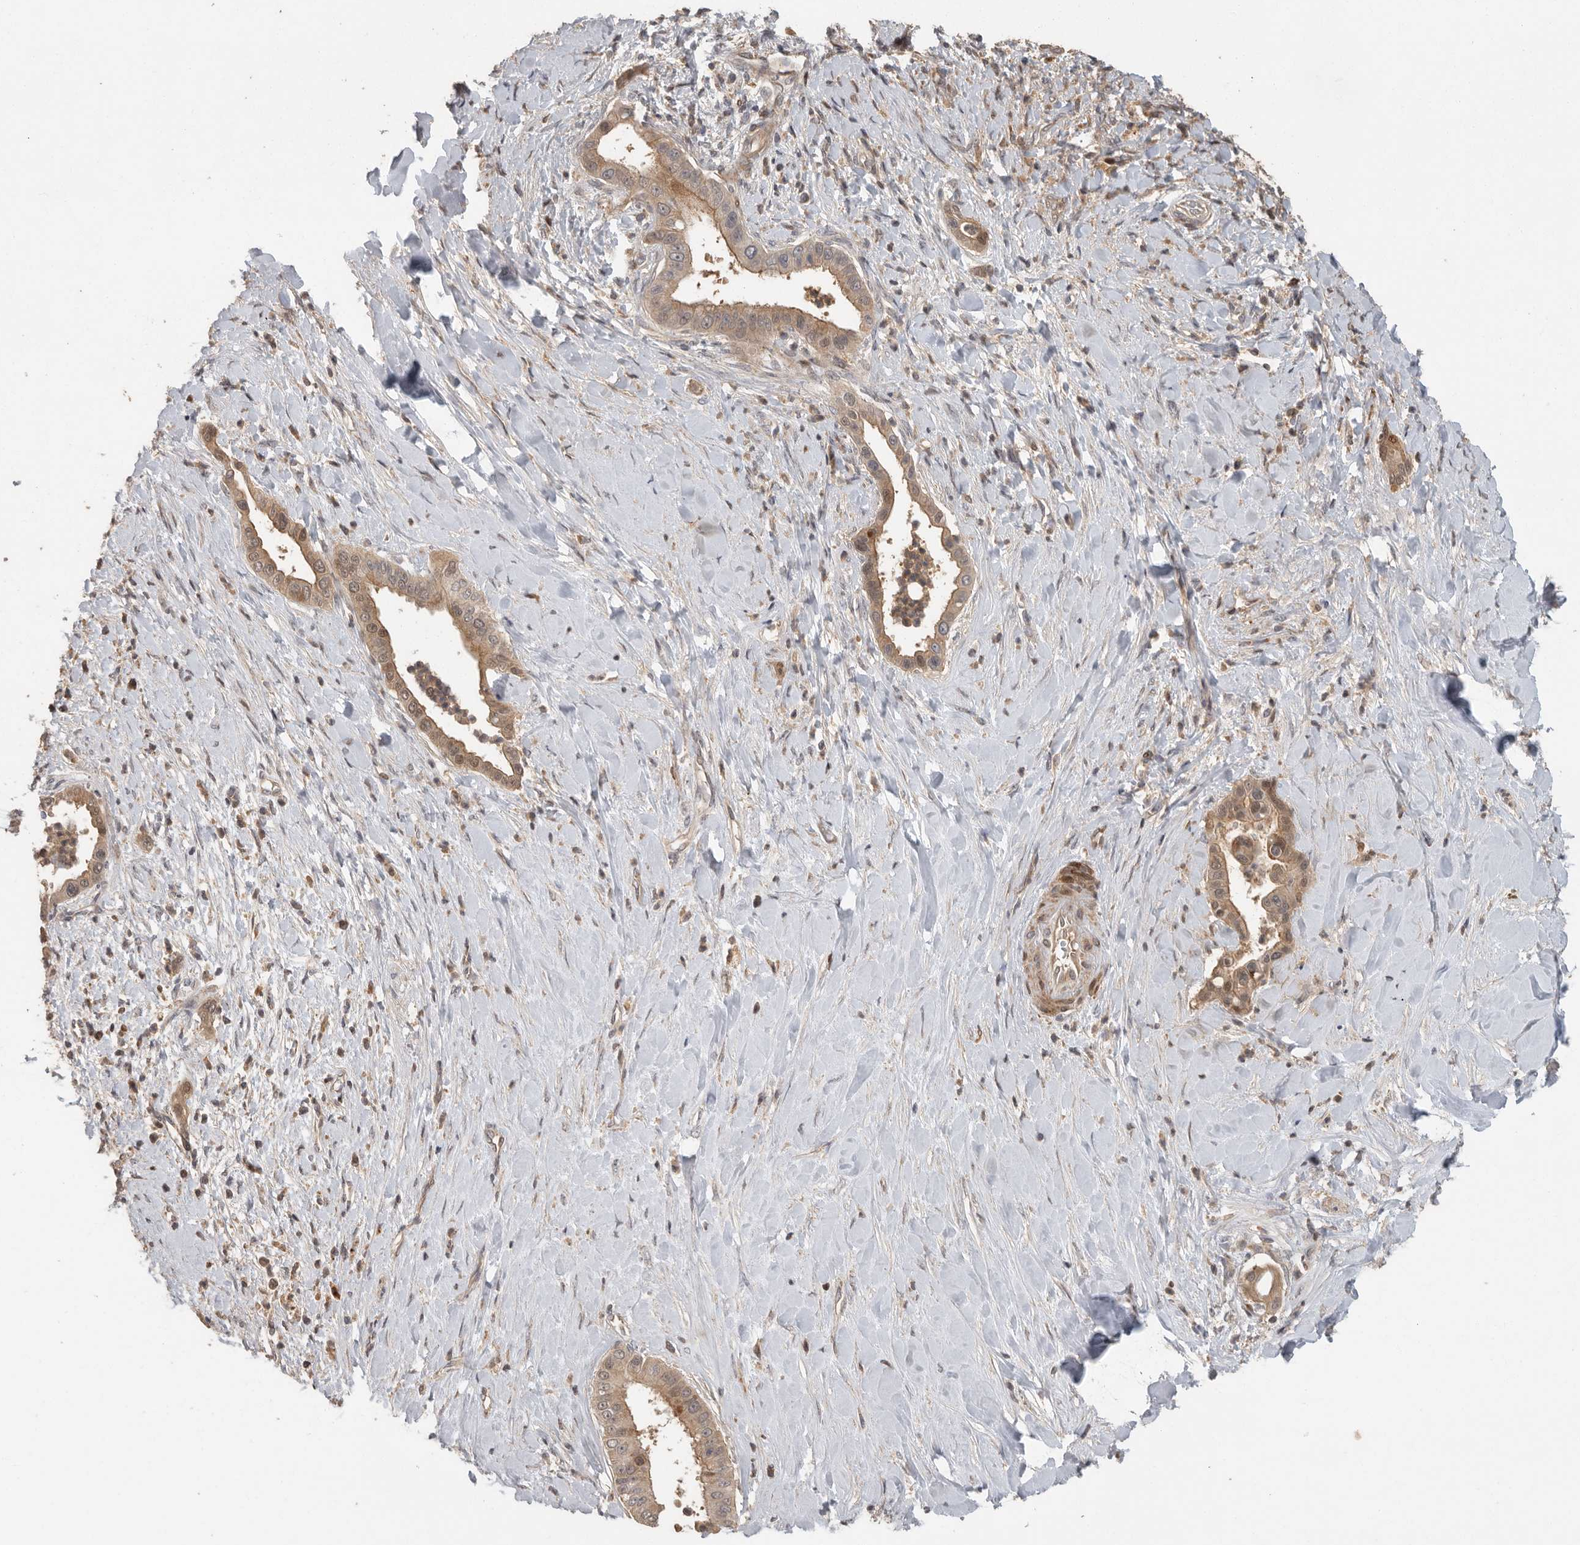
{"staining": {"intensity": "strong", "quantity": "25%-75%", "location": "cytoplasmic/membranous,nuclear"}, "tissue": "liver cancer", "cell_type": "Tumor cells", "image_type": "cancer", "snomed": [{"axis": "morphology", "description": "Cholangiocarcinoma"}, {"axis": "topography", "description": "Liver"}], "caption": "Immunohistochemistry (IHC) of human liver cholangiocarcinoma displays high levels of strong cytoplasmic/membranous and nuclear staining in approximately 25%-75% of tumor cells. (brown staining indicates protein expression, while blue staining denotes nuclei).", "gene": "SWT1", "patient": {"sex": "female", "age": 54}}